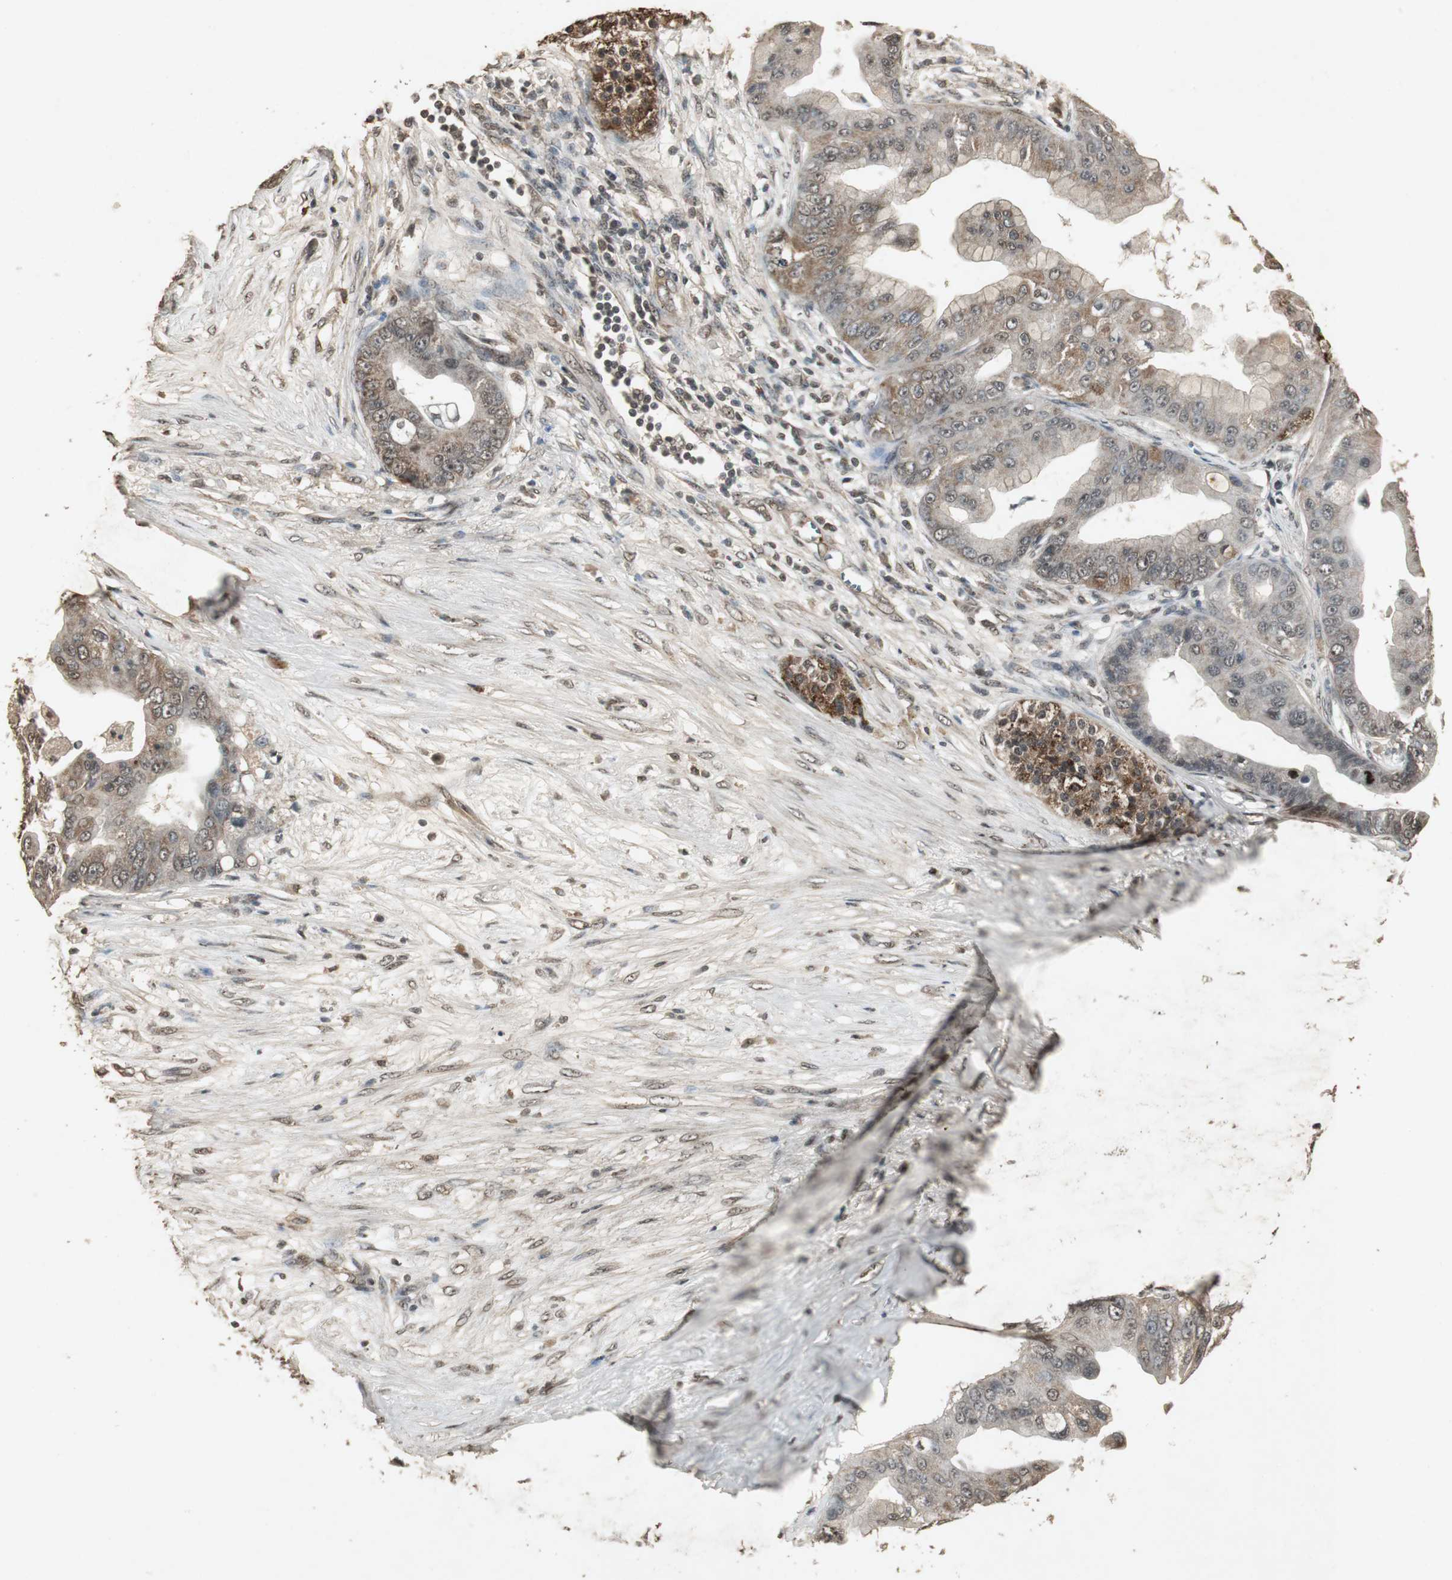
{"staining": {"intensity": "moderate", "quantity": ">75%", "location": "cytoplasmic/membranous,nuclear"}, "tissue": "pancreatic cancer", "cell_type": "Tumor cells", "image_type": "cancer", "snomed": [{"axis": "morphology", "description": "Adenocarcinoma, NOS"}, {"axis": "topography", "description": "Pancreas"}], "caption": "Protein expression analysis of adenocarcinoma (pancreatic) reveals moderate cytoplasmic/membranous and nuclear expression in approximately >75% of tumor cells.", "gene": "EMX1", "patient": {"sex": "female", "age": 75}}